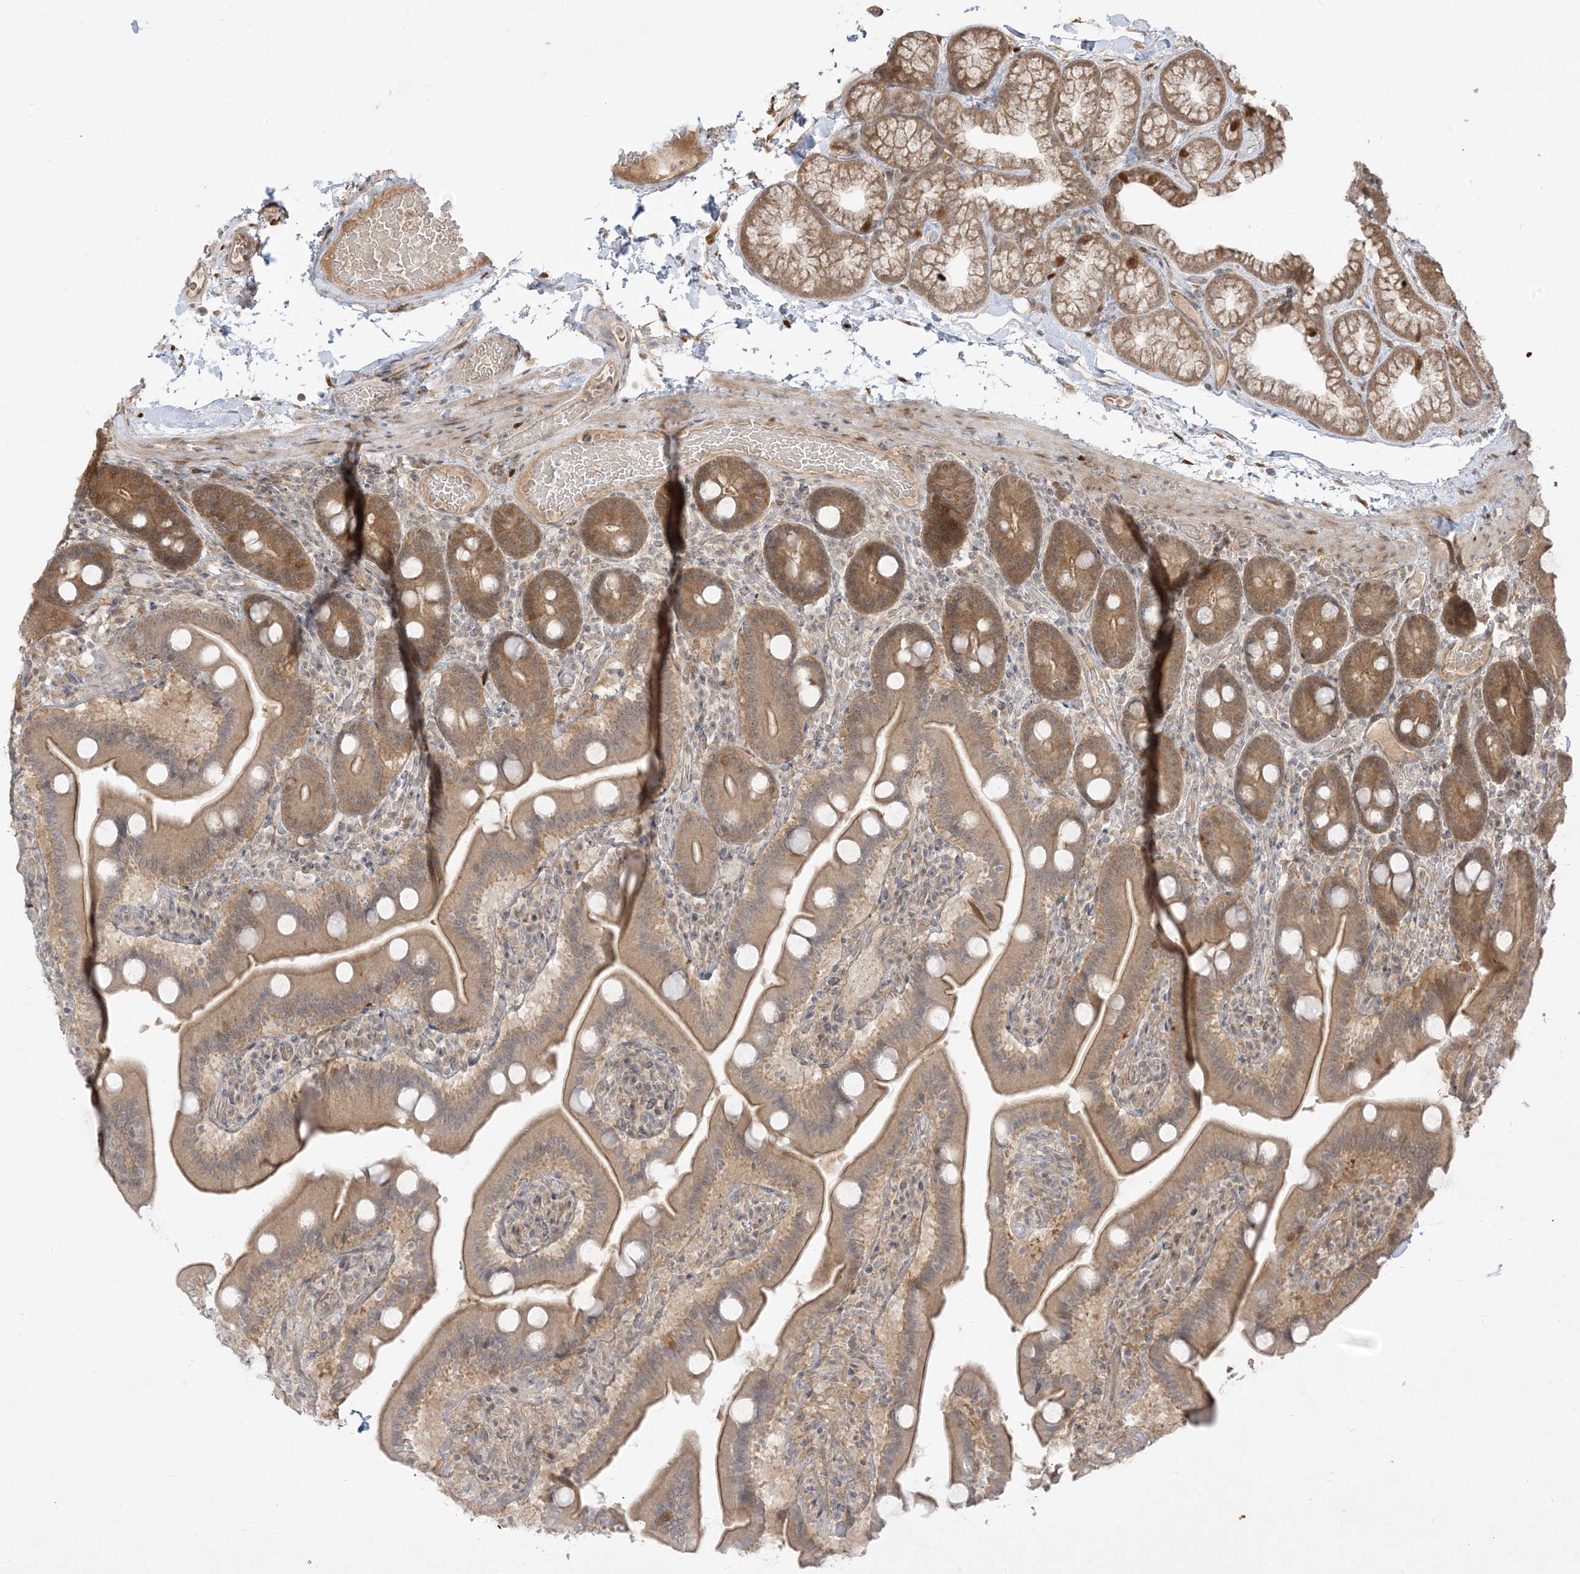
{"staining": {"intensity": "moderate", "quantity": "25%-75%", "location": "cytoplasmic/membranous"}, "tissue": "duodenum", "cell_type": "Glandular cells", "image_type": "normal", "snomed": [{"axis": "morphology", "description": "Normal tissue, NOS"}, {"axis": "topography", "description": "Duodenum"}], "caption": "Immunohistochemistry staining of normal duodenum, which demonstrates medium levels of moderate cytoplasmic/membranous expression in about 25%-75% of glandular cells indicating moderate cytoplasmic/membranous protein positivity. The staining was performed using DAB (brown) for protein detection and nuclei were counterstained in hematoxylin (blue).", "gene": "TBCC", "patient": {"sex": "male", "age": 55}}